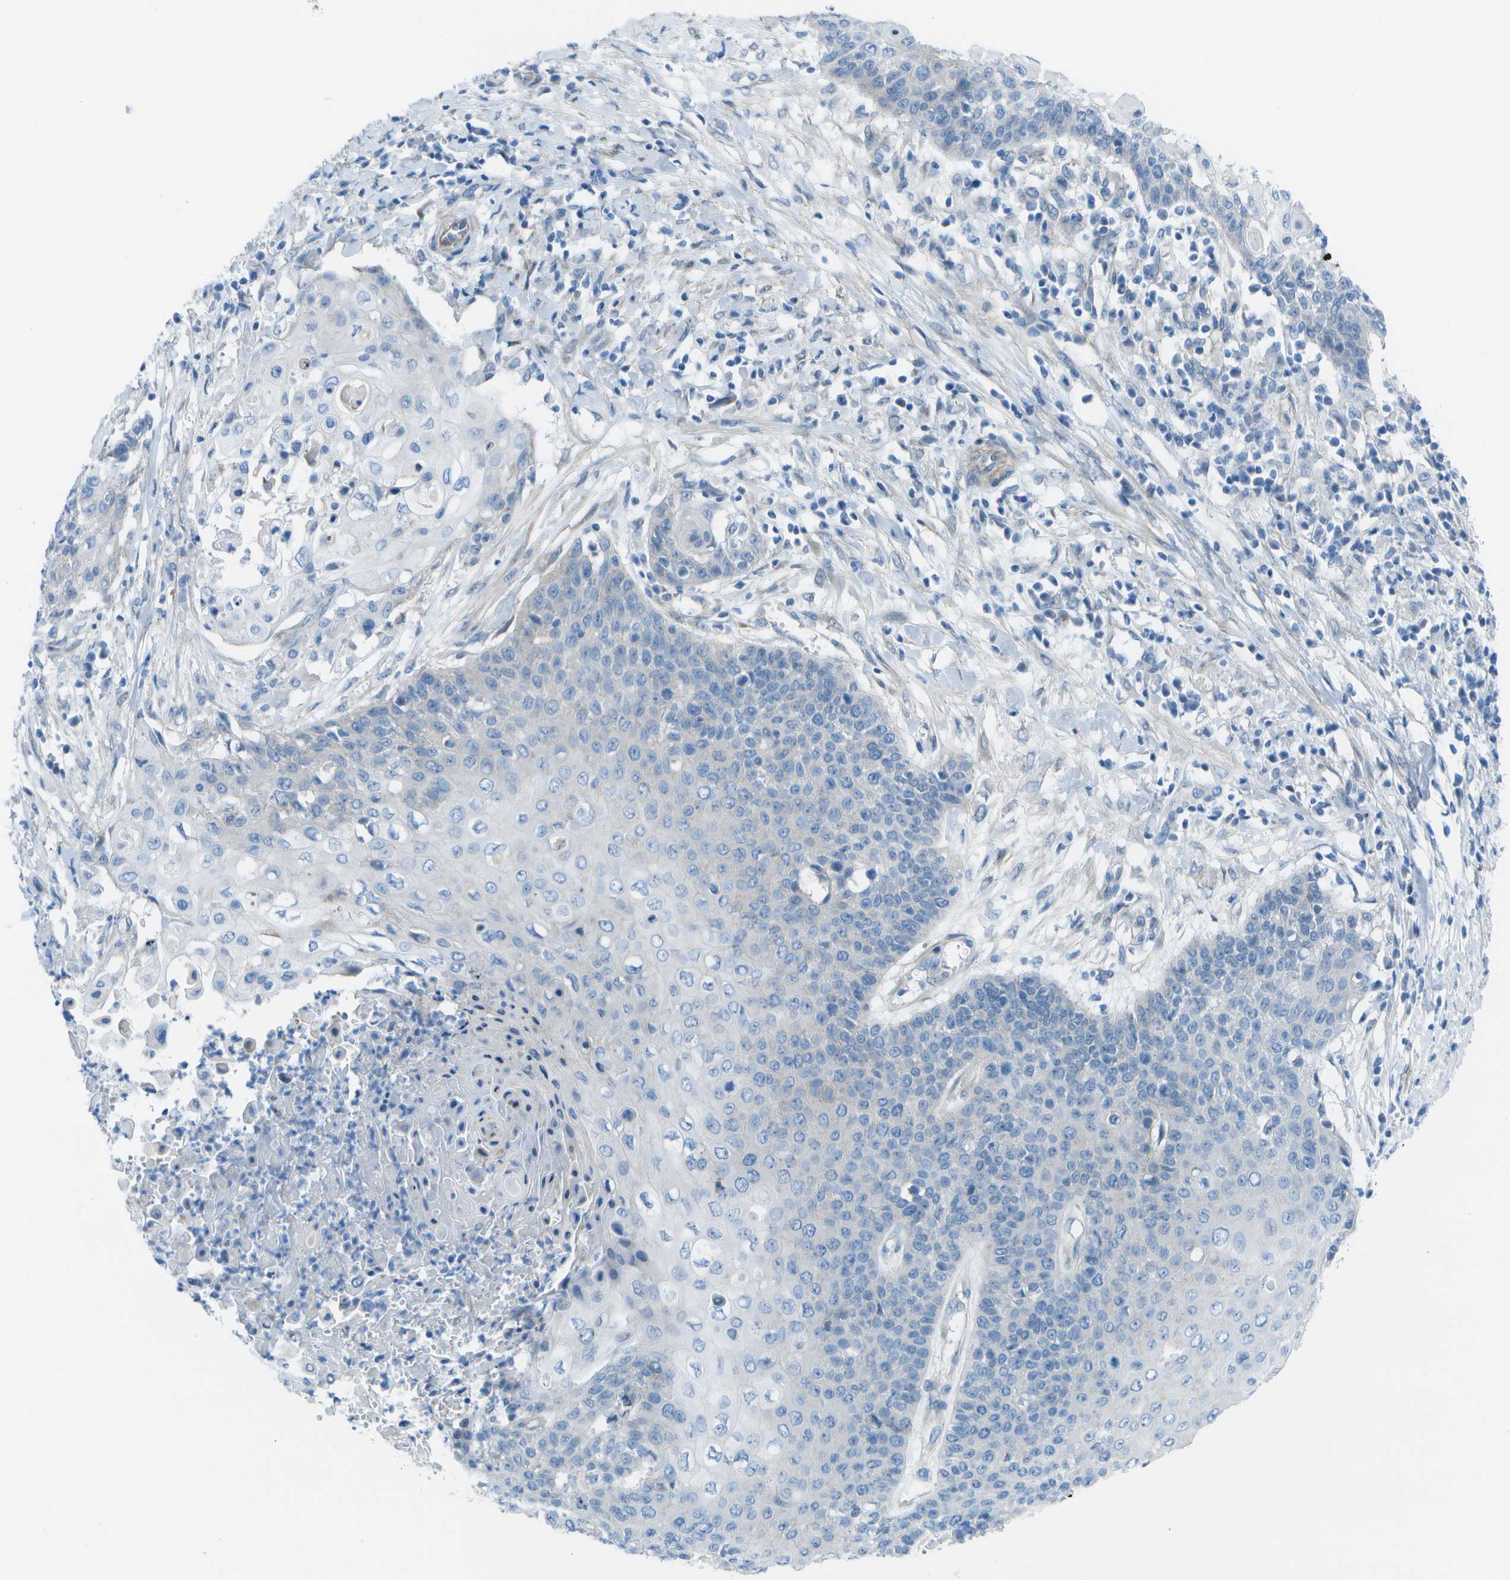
{"staining": {"intensity": "negative", "quantity": "none", "location": "none"}, "tissue": "cervical cancer", "cell_type": "Tumor cells", "image_type": "cancer", "snomed": [{"axis": "morphology", "description": "Squamous cell carcinoma, NOS"}, {"axis": "topography", "description": "Cervix"}], "caption": "Immunohistochemistry (IHC) of cervical cancer (squamous cell carcinoma) demonstrates no positivity in tumor cells.", "gene": "SORBS3", "patient": {"sex": "female", "age": 39}}